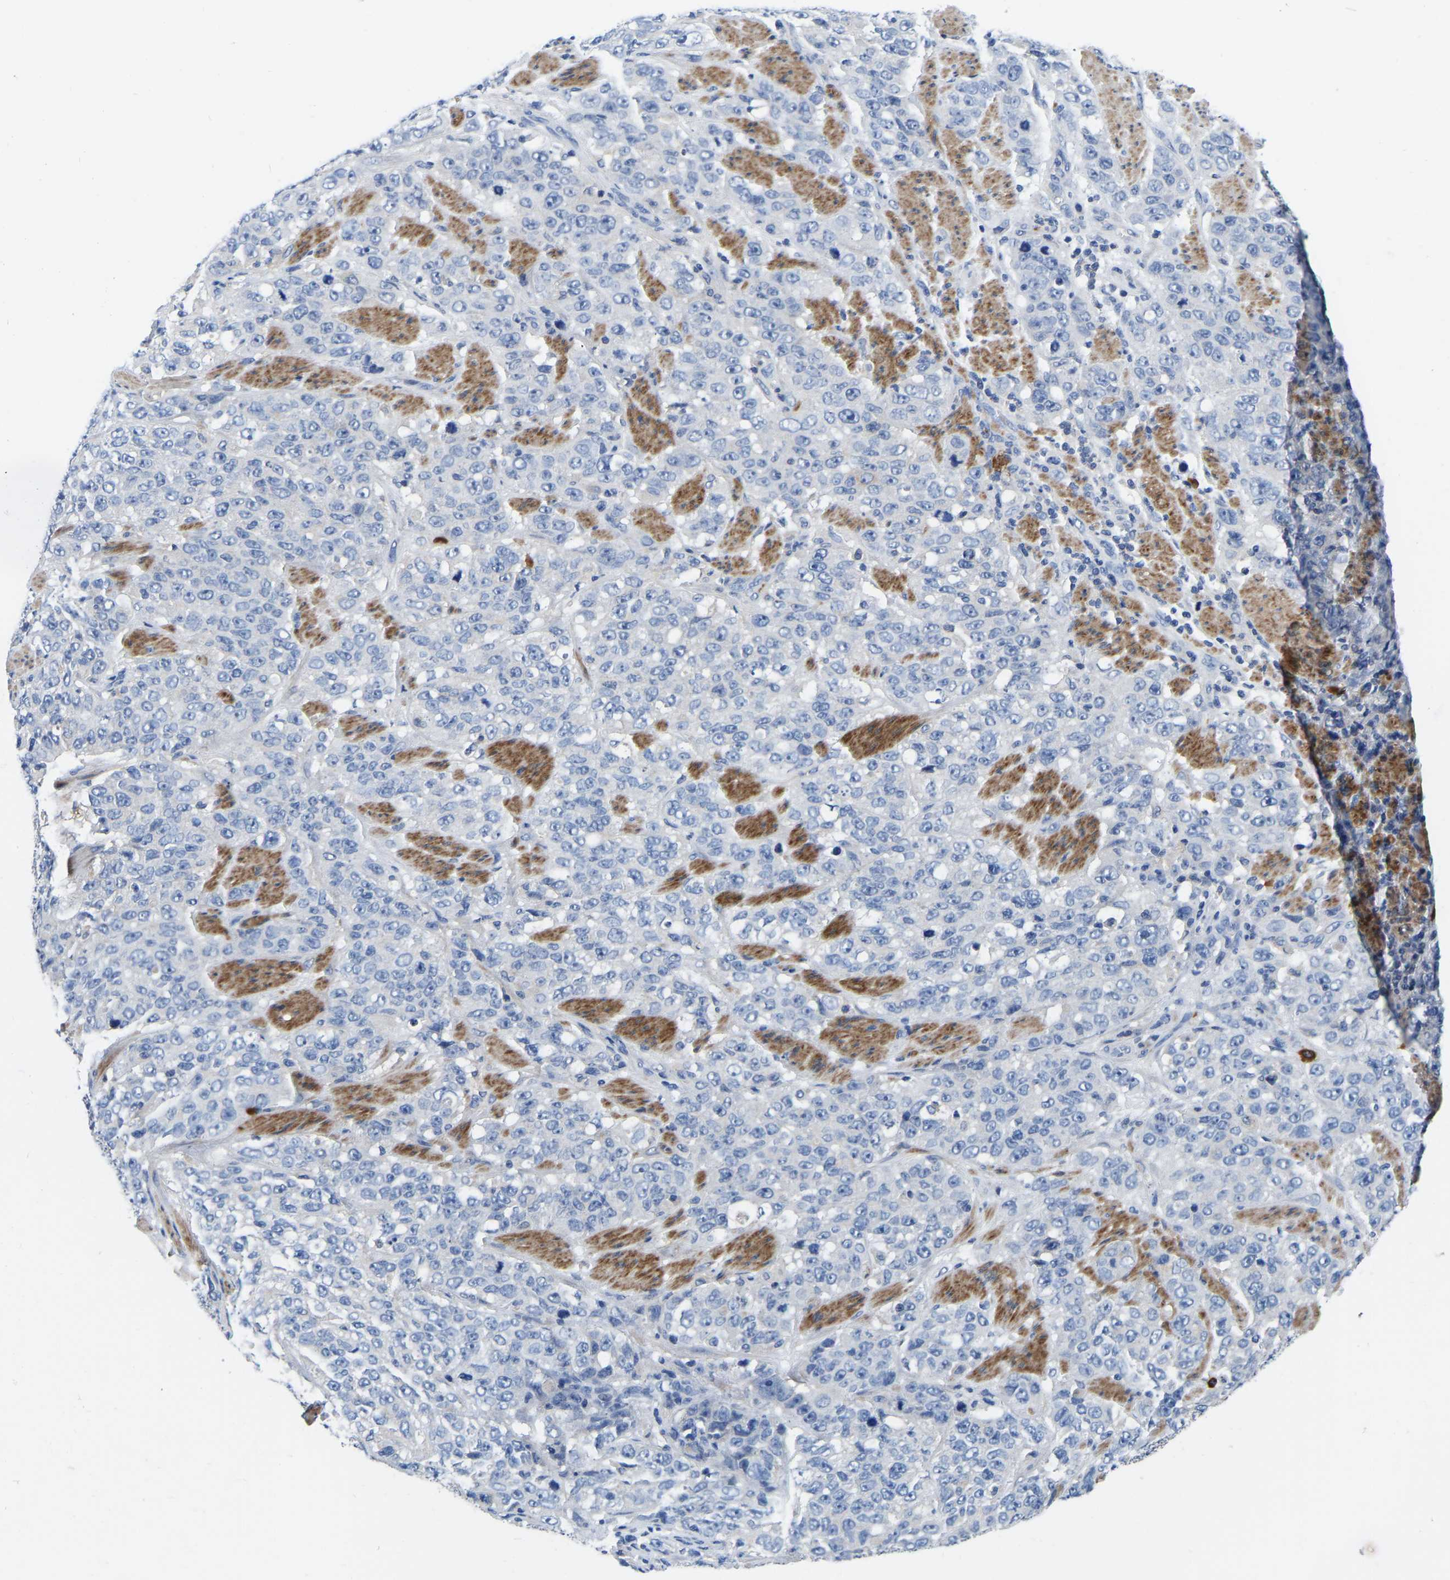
{"staining": {"intensity": "negative", "quantity": "none", "location": "none"}, "tissue": "stomach cancer", "cell_type": "Tumor cells", "image_type": "cancer", "snomed": [{"axis": "morphology", "description": "Adenocarcinoma, NOS"}, {"axis": "topography", "description": "Stomach"}], "caption": "Stomach cancer (adenocarcinoma) was stained to show a protein in brown. There is no significant staining in tumor cells.", "gene": "RAB27B", "patient": {"sex": "male", "age": 48}}